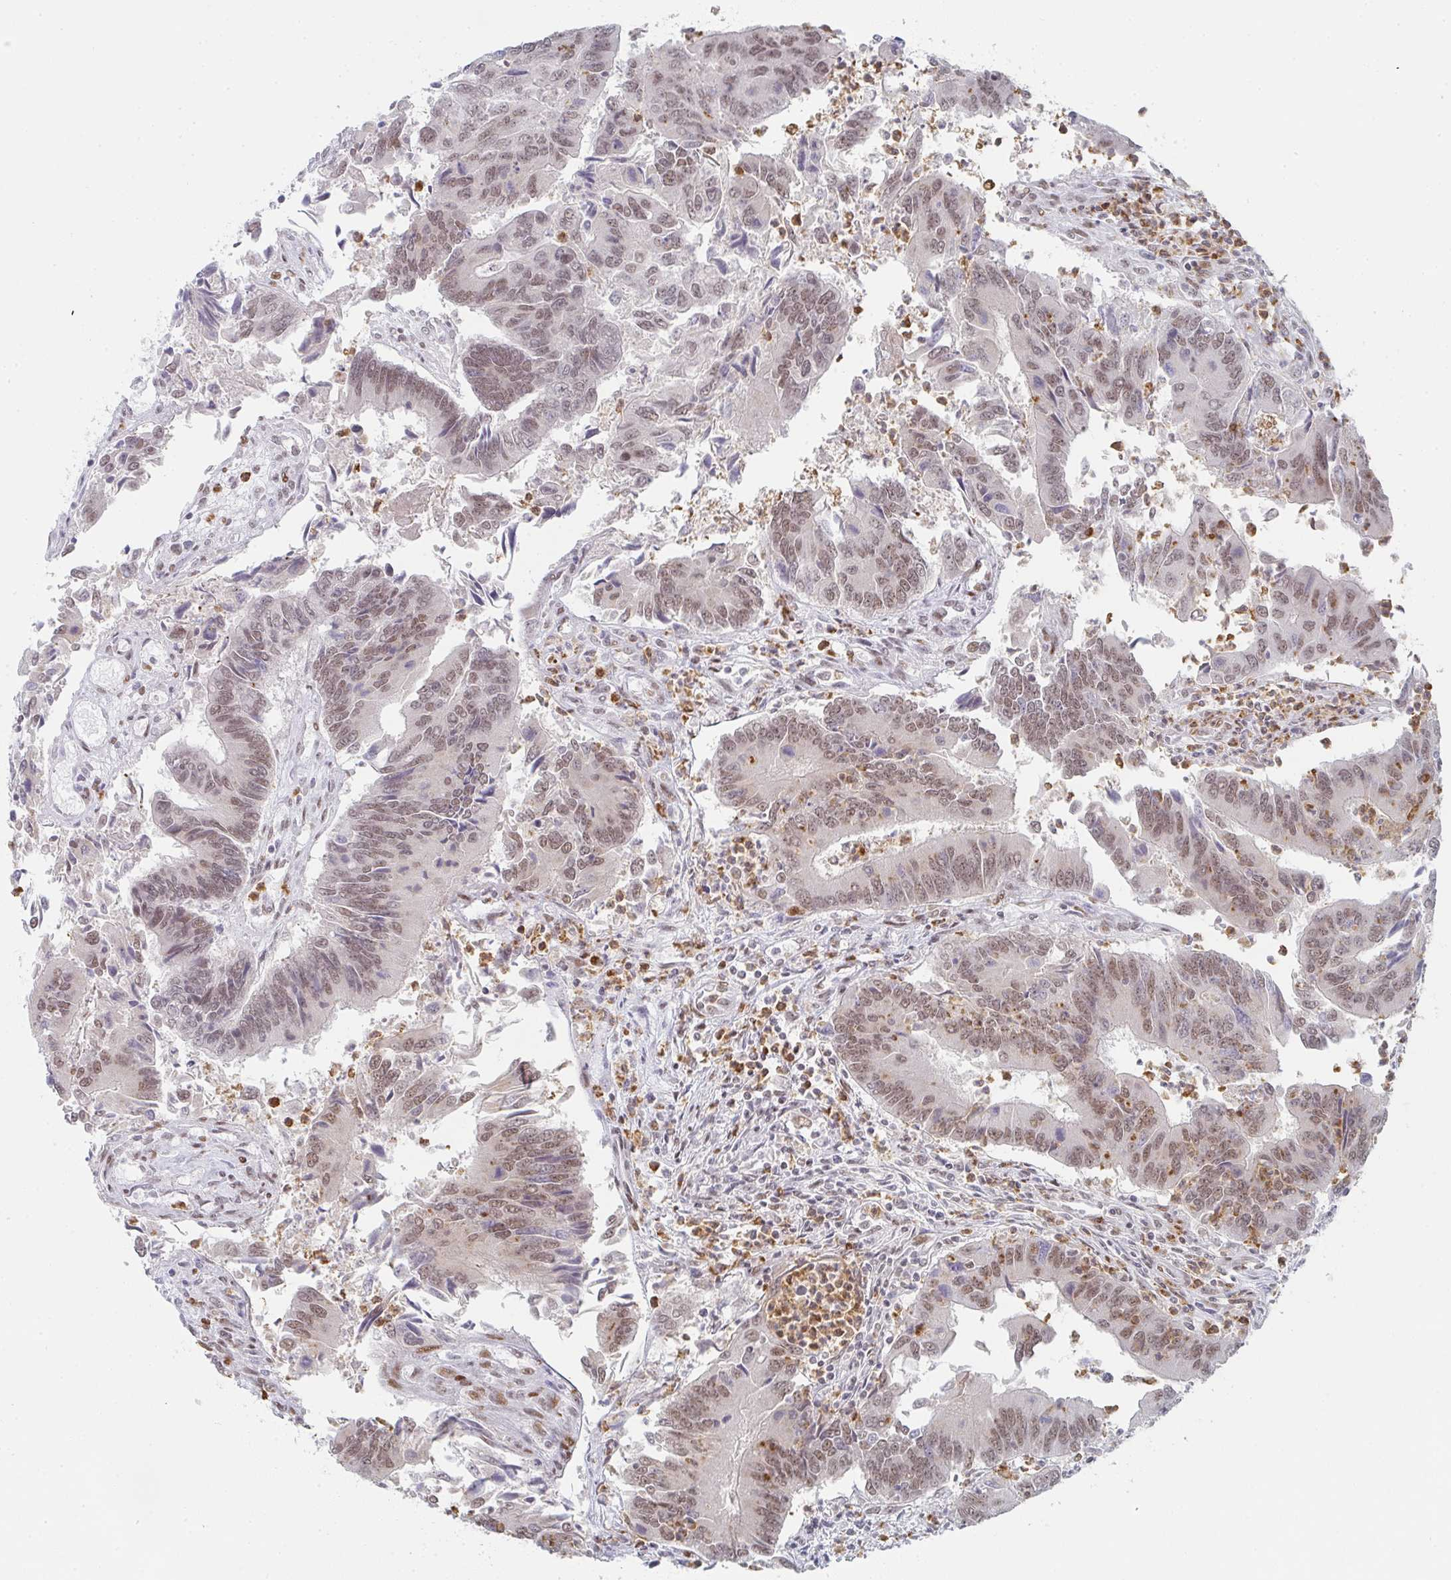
{"staining": {"intensity": "moderate", "quantity": ">75%", "location": "nuclear"}, "tissue": "colorectal cancer", "cell_type": "Tumor cells", "image_type": "cancer", "snomed": [{"axis": "morphology", "description": "Adenocarcinoma, NOS"}, {"axis": "topography", "description": "Colon"}], "caption": "Brown immunohistochemical staining in colorectal adenocarcinoma exhibits moderate nuclear positivity in approximately >75% of tumor cells.", "gene": "LIN54", "patient": {"sex": "female", "age": 67}}